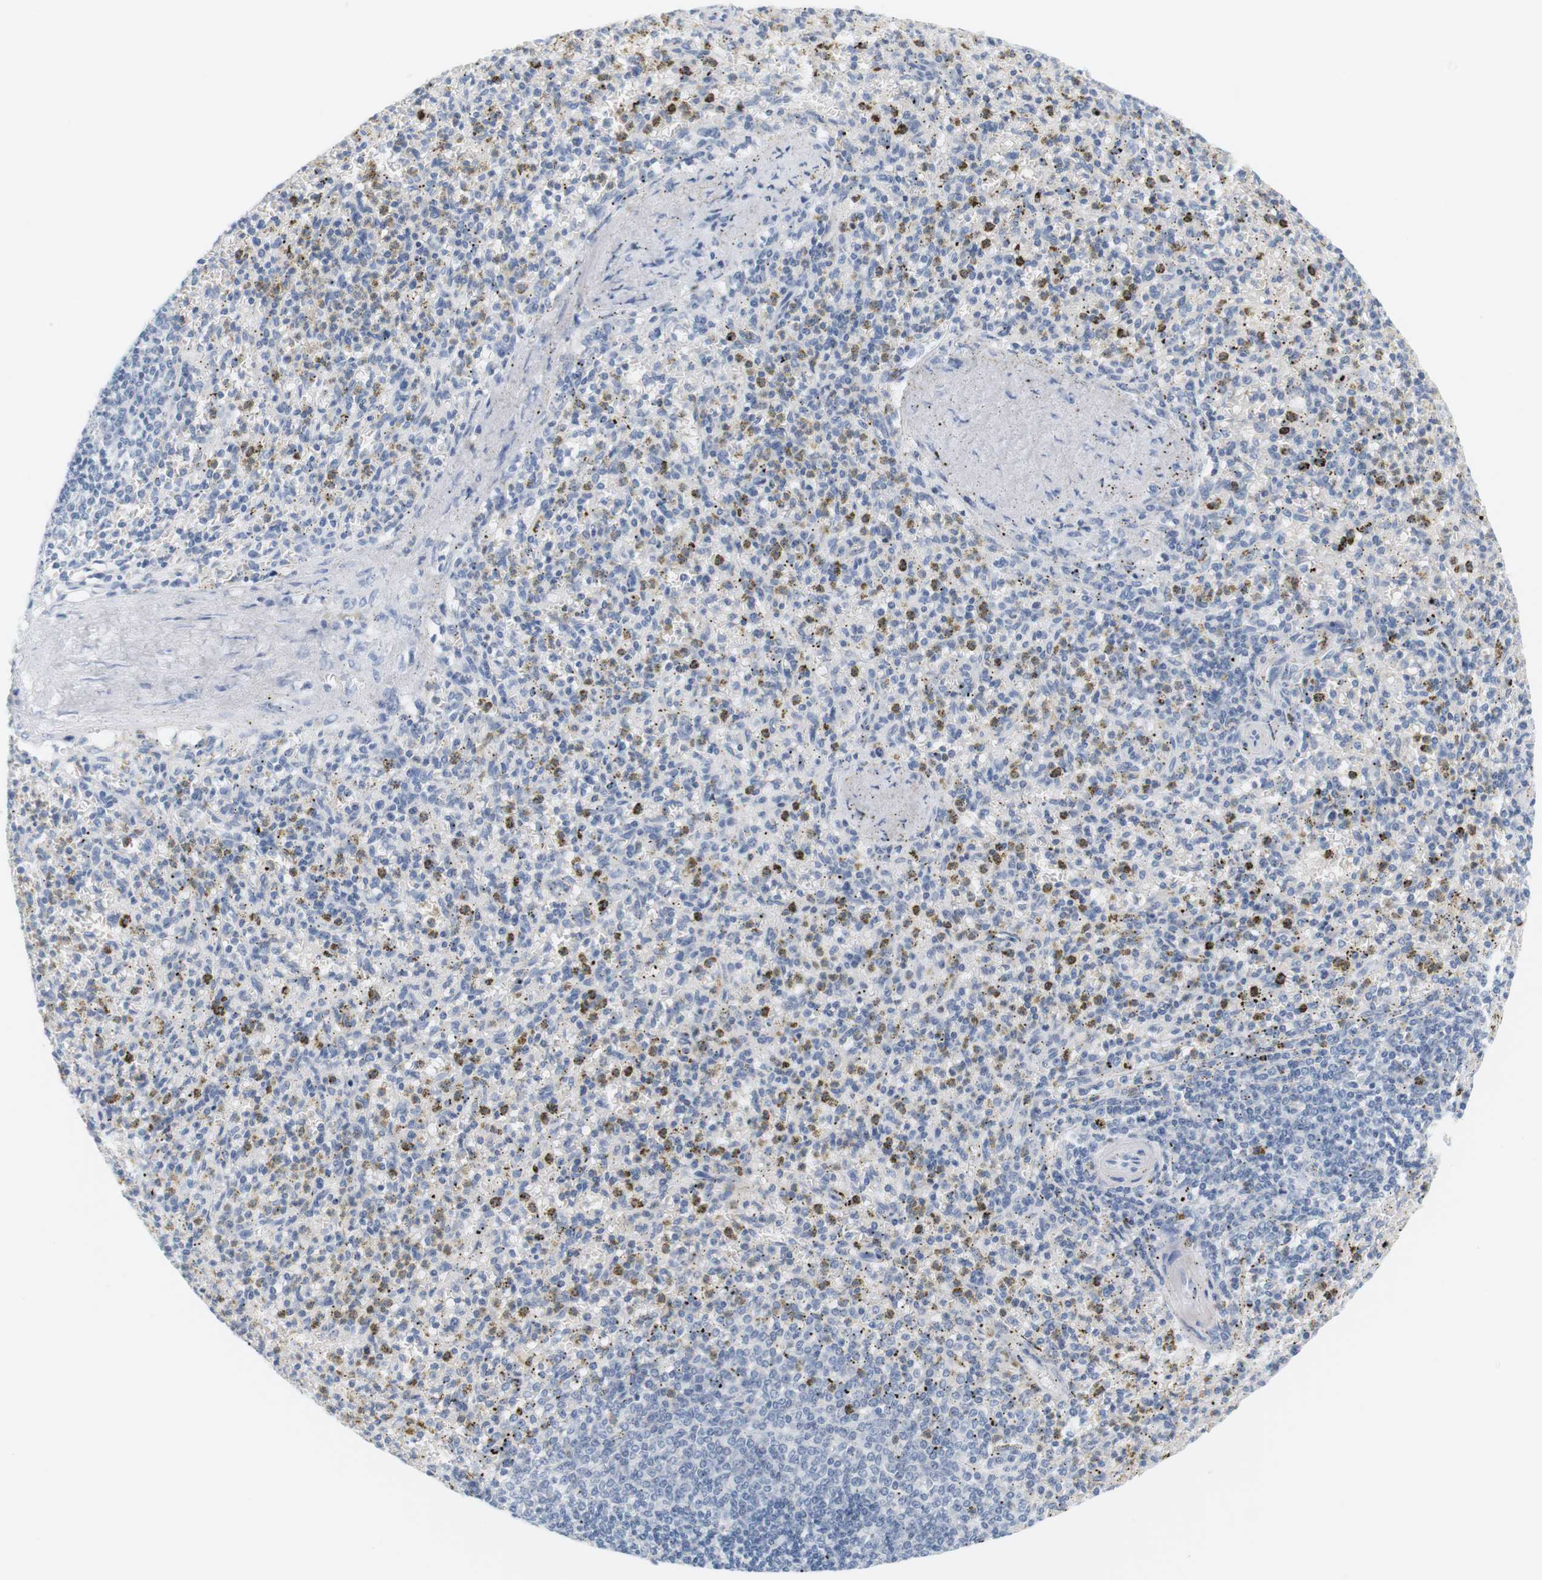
{"staining": {"intensity": "negative", "quantity": "none", "location": "none"}, "tissue": "spleen", "cell_type": "Cells in red pulp", "image_type": "normal", "snomed": [{"axis": "morphology", "description": "Normal tissue, NOS"}, {"axis": "topography", "description": "Spleen"}], "caption": "This micrograph is of benign spleen stained with immunohistochemistry to label a protein in brown with the nuclei are counter-stained blue. There is no expression in cells in red pulp.", "gene": "OPRM1", "patient": {"sex": "male", "age": 72}}